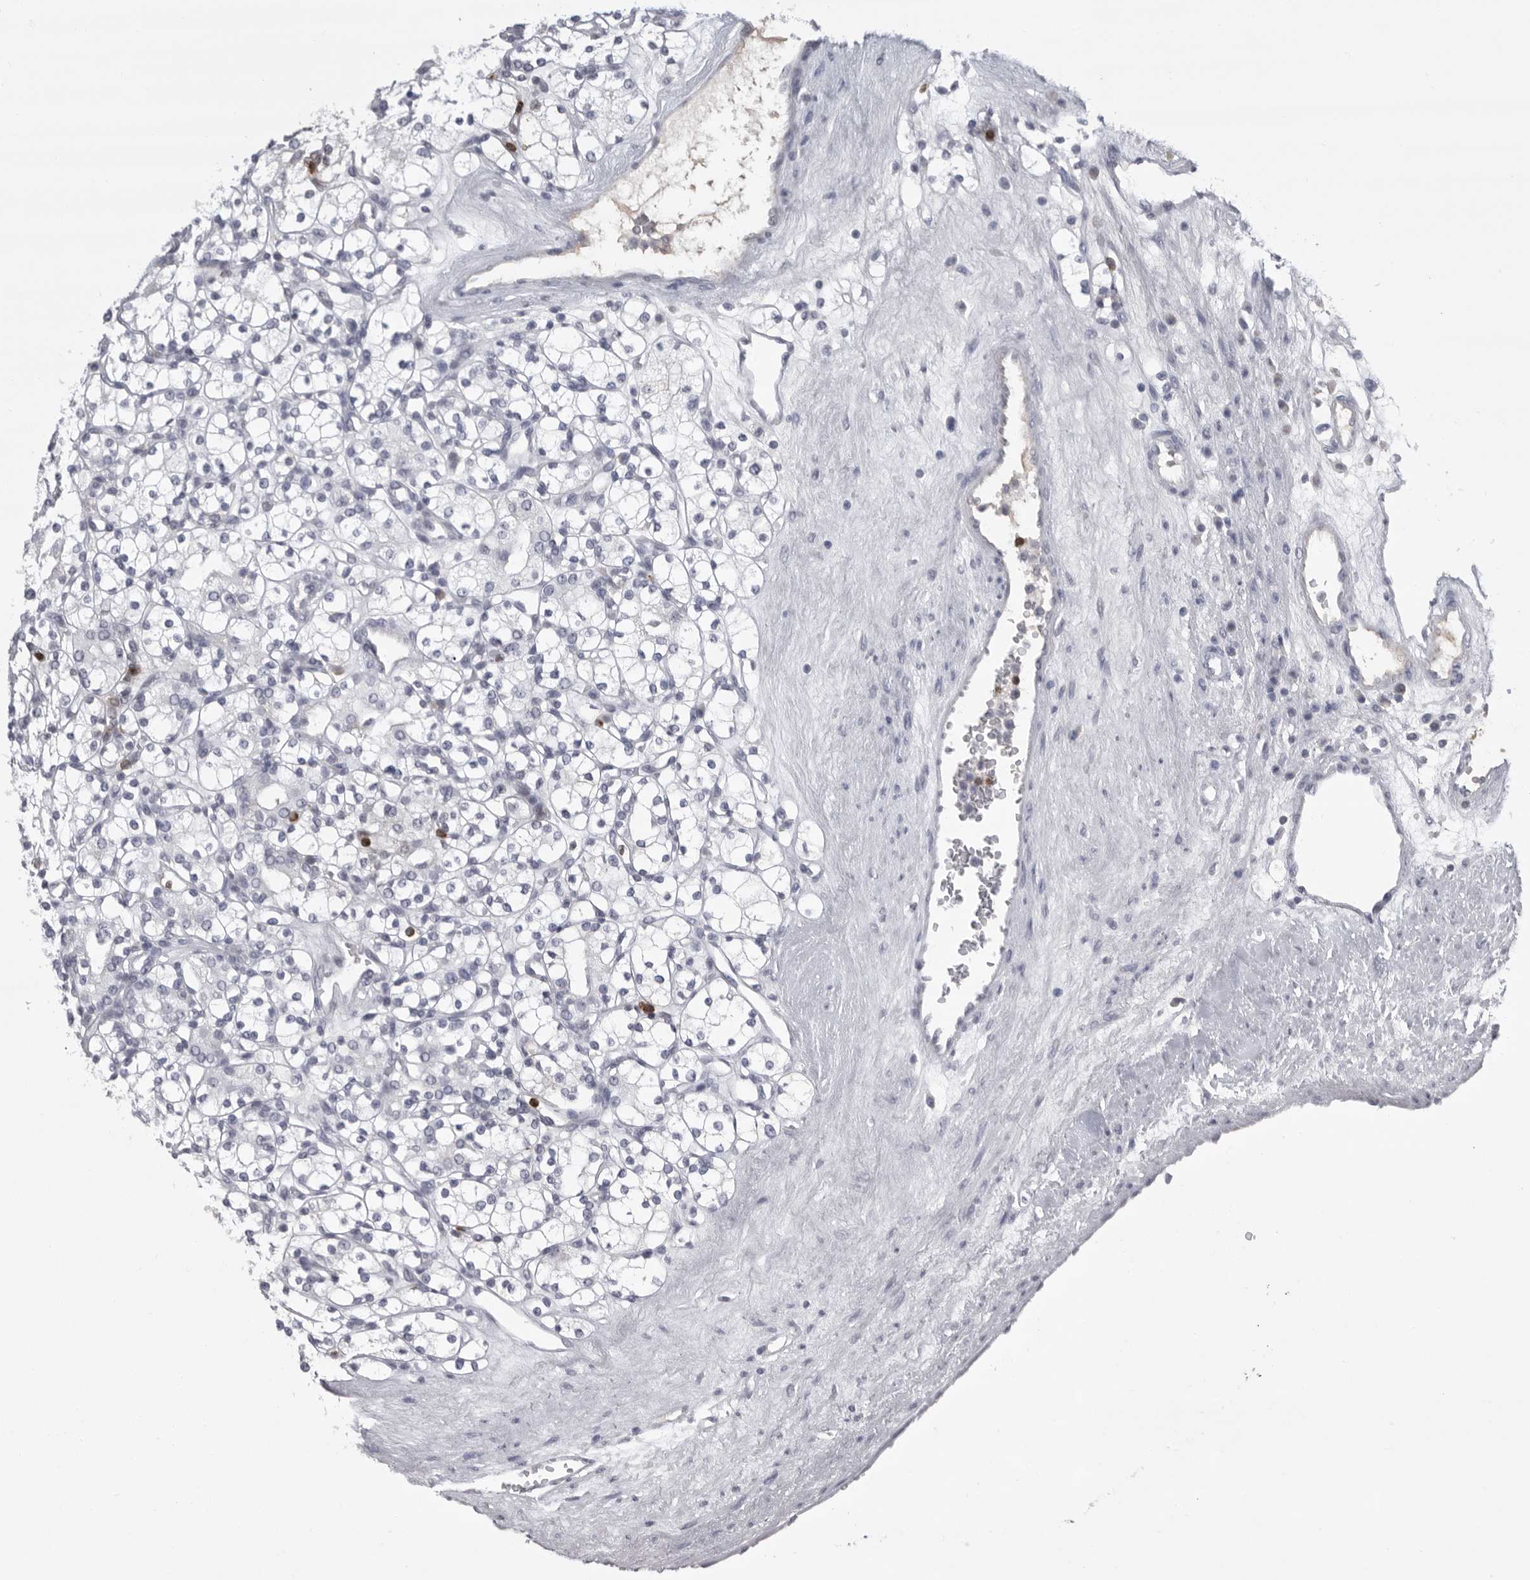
{"staining": {"intensity": "negative", "quantity": "none", "location": "none"}, "tissue": "renal cancer", "cell_type": "Tumor cells", "image_type": "cancer", "snomed": [{"axis": "morphology", "description": "Adenocarcinoma, NOS"}, {"axis": "topography", "description": "Kidney"}], "caption": "This micrograph is of renal adenocarcinoma stained with IHC to label a protein in brown with the nuclei are counter-stained blue. There is no positivity in tumor cells. Brightfield microscopy of IHC stained with DAB (brown) and hematoxylin (blue), captured at high magnification.", "gene": "GNLY", "patient": {"sex": "male", "age": 77}}